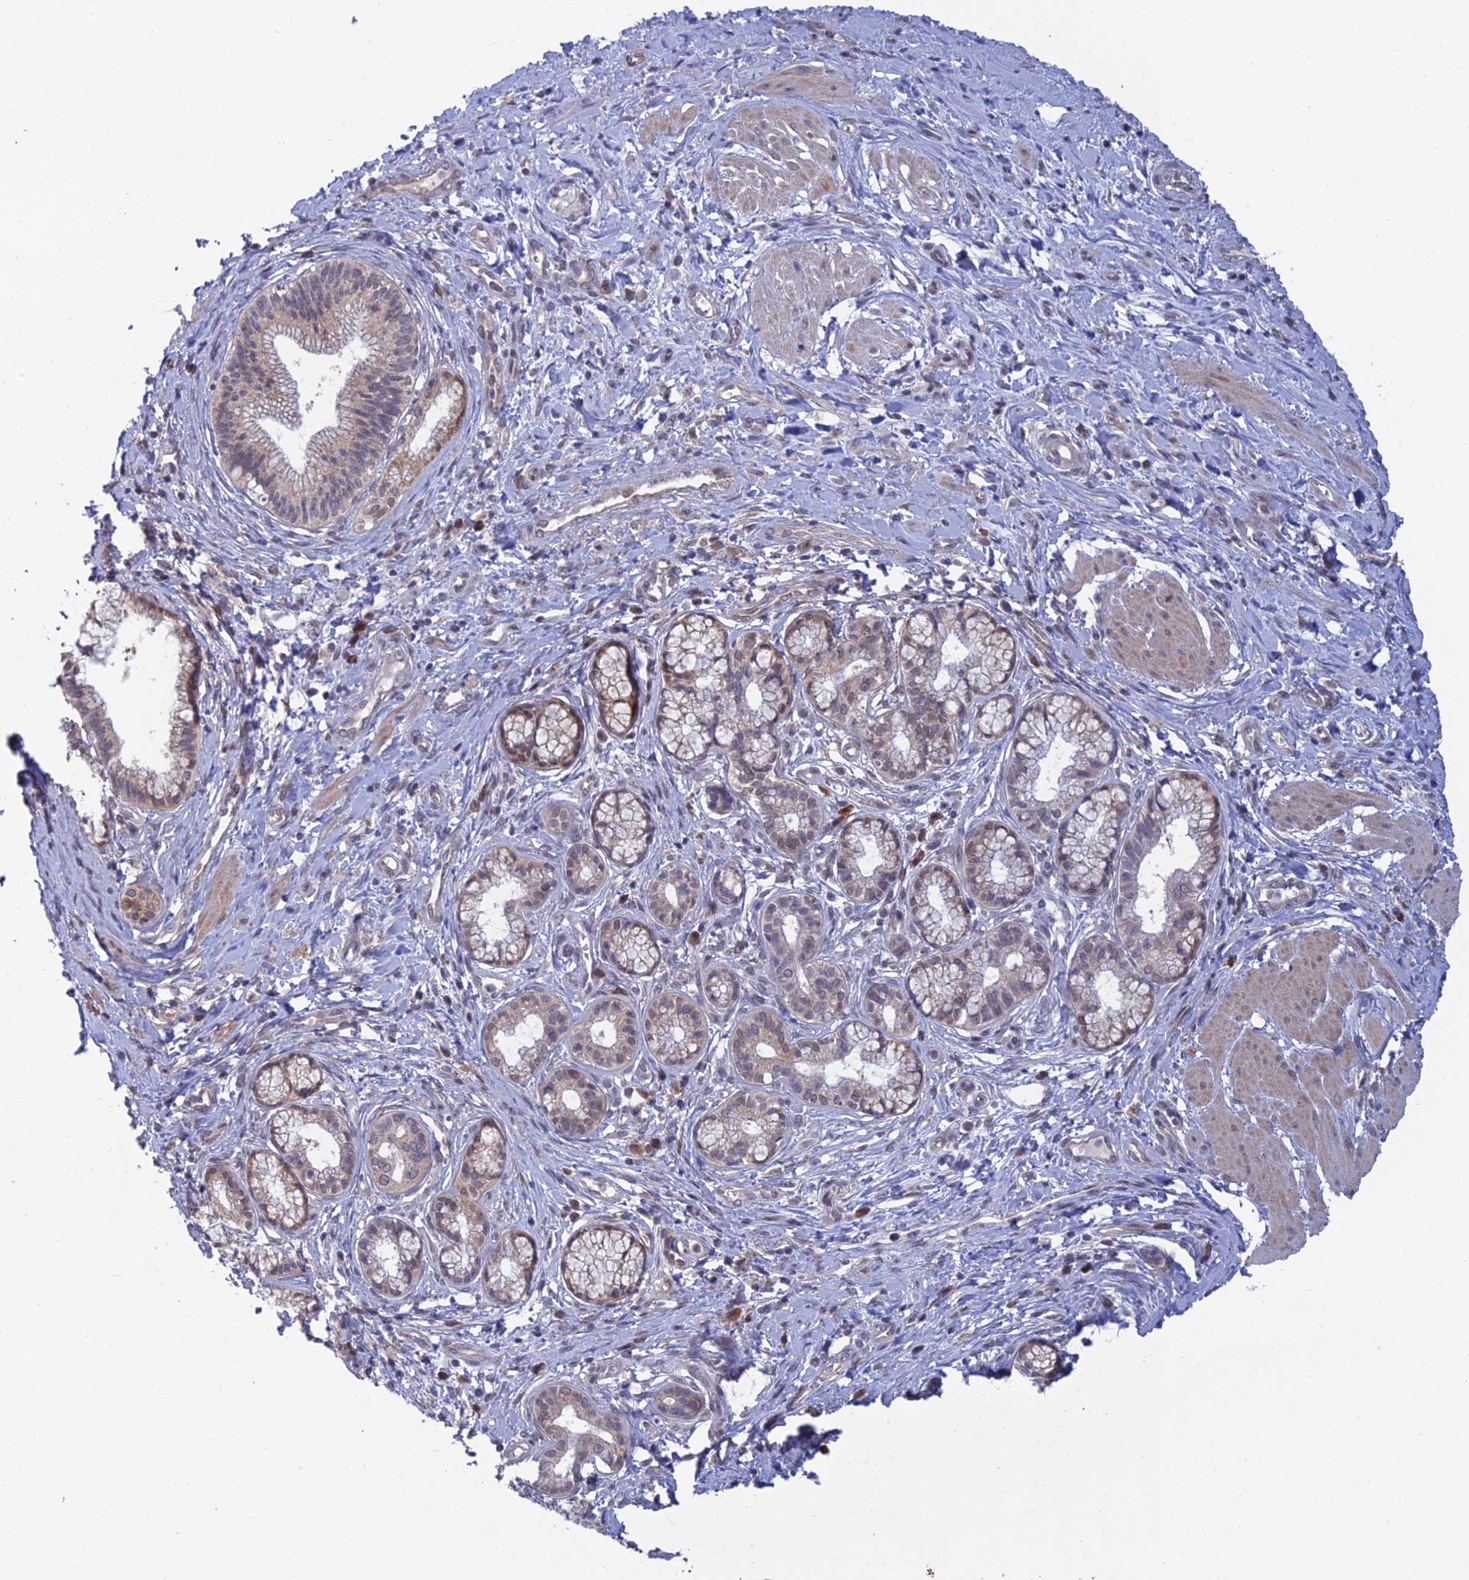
{"staining": {"intensity": "weak", "quantity": "25%-75%", "location": "cytoplasmic/membranous"}, "tissue": "pancreatic cancer", "cell_type": "Tumor cells", "image_type": "cancer", "snomed": [{"axis": "morphology", "description": "Adenocarcinoma, NOS"}, {"axis": "topography", "description": "Pancreas"}], "caption": "Immunohistochemical staining of human pancreatic cancer (adenocarcinoma) reveals weak cytoplasmic/membranous protein staining in approximately 25%-75% of tumor cells.", "gene": "SRA1", "patient": {"sex": "male", "age": 72}}